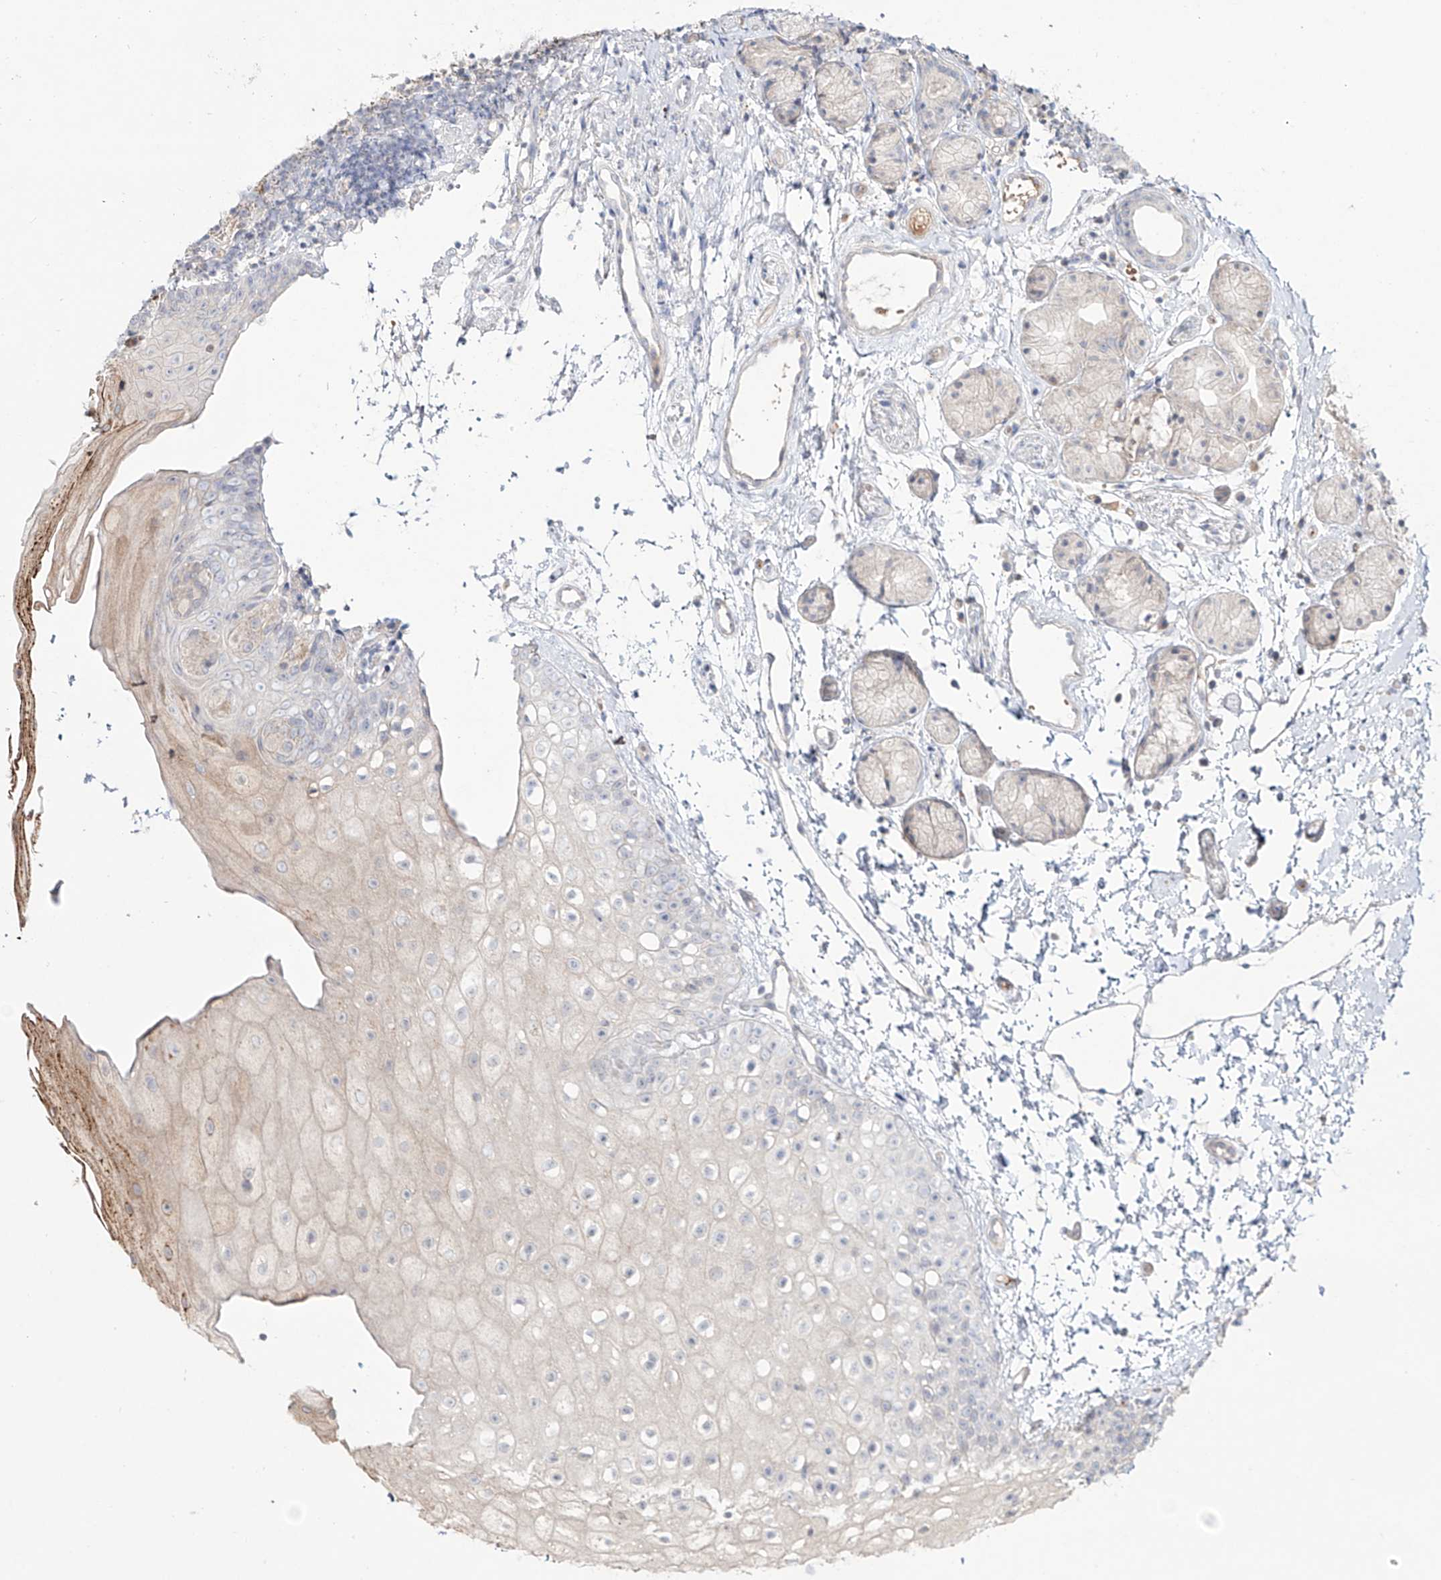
{"staining": {"intensity": "moderate", "quantity": "<25%", "location": "cytoplasmic/membranous"}, "tissue": "oral mucosa", "cell_type": "Squamous epithelial cells", "image_type": "normal", "snomed": [{"axis": "morphology", "description": "Normal tissue, NOS"}, {"axis": "topography", "description": "Oral tissue"}], "caption": "Squamous epithelial cells show moderate cytoplasmic/membranous staining in about <25% of cells in benign oral mucosa.", "gene": "ERO1A", "patient": {"sex": "male", "age": 28}}